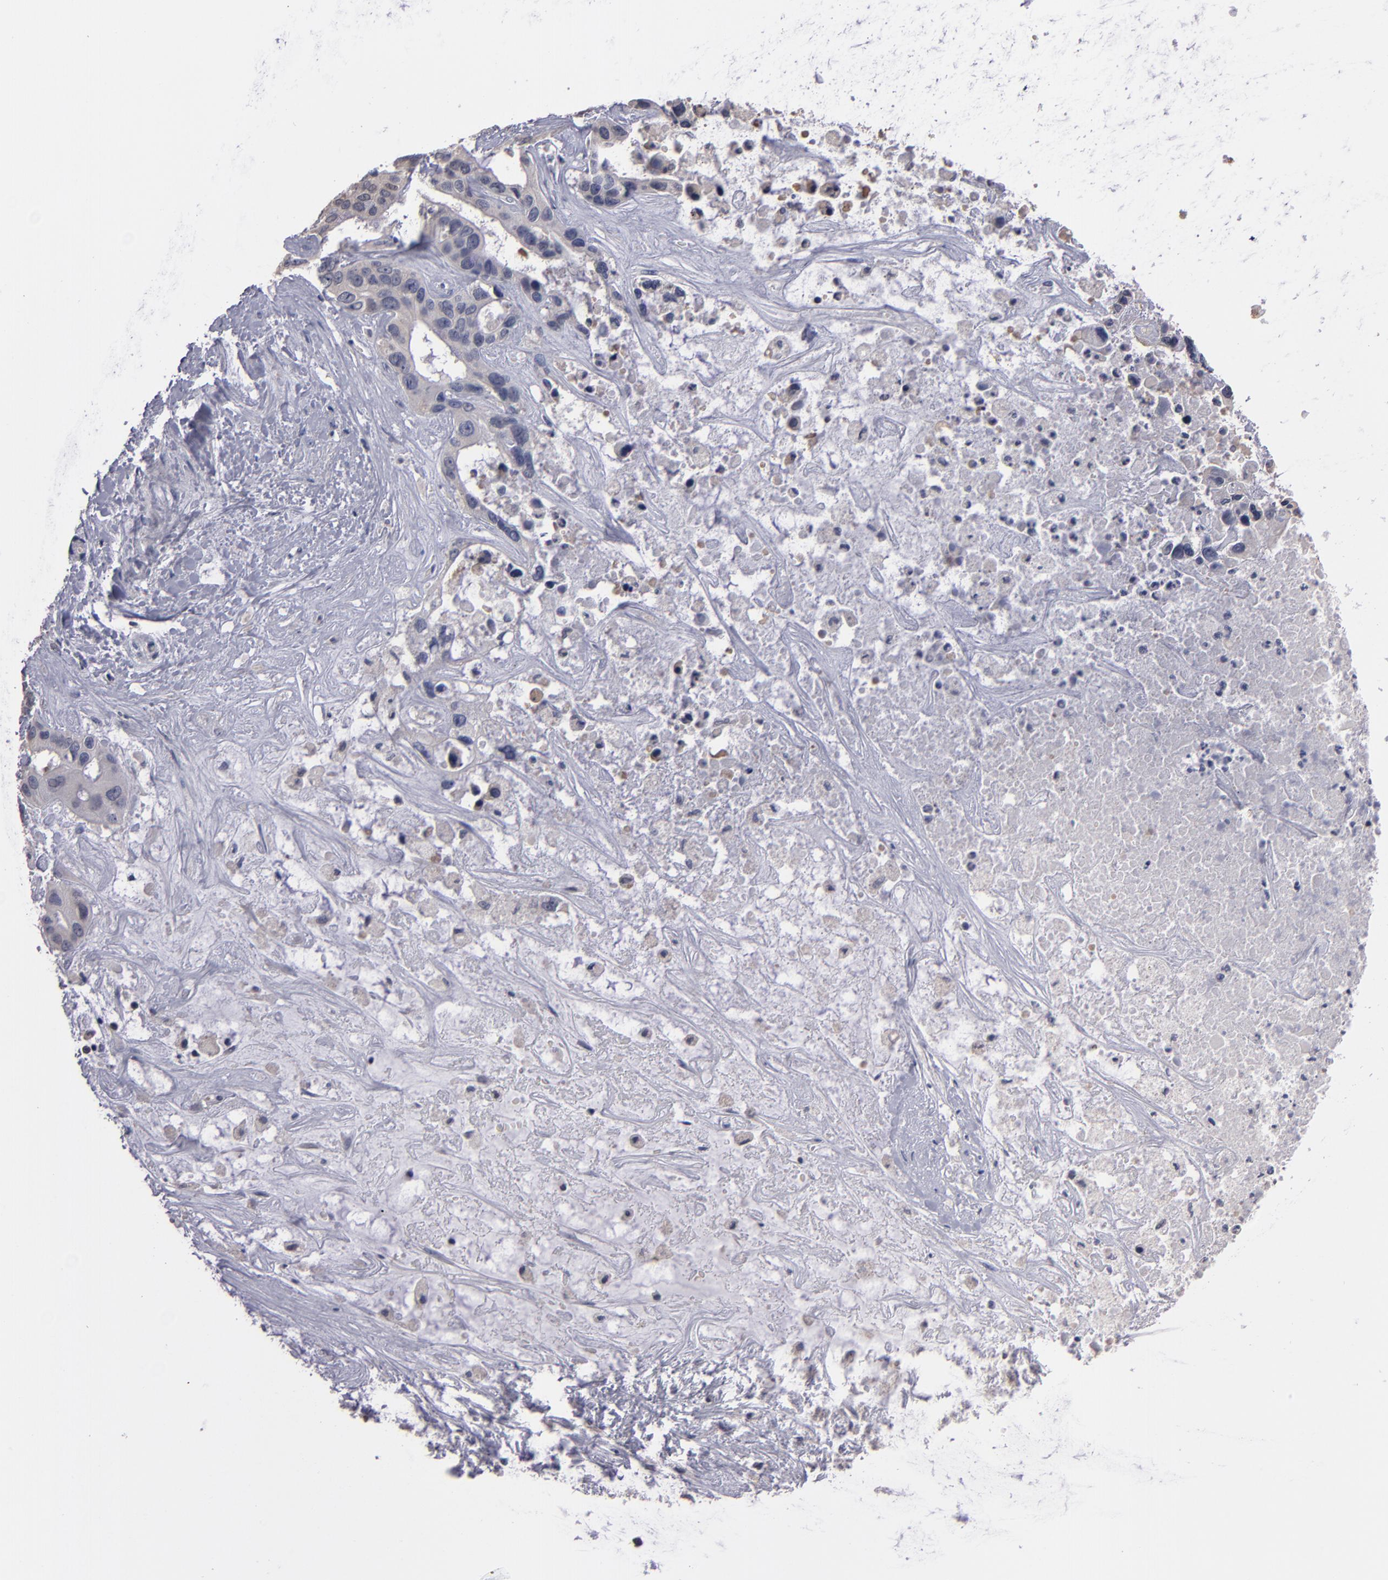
{"staining": {"intensity": "negative", "quantity": "none", "location": "none"}, "tissue": "liver cancer", "cell_type": "Tumor cells", "image_type": "cancer", "snomed": [{"axis": "morphology", "description": "Cholangiocarcinoma"}, {"axis": "topography", "description": "Liver"}], "caption": "High power microscopy micrograph of an IHC image of cholangiocarcinoma (liver), revealing no significant staining in tumor cells.", "gene": "S100A1", "patient": {"sex": "female", "age": 65}}